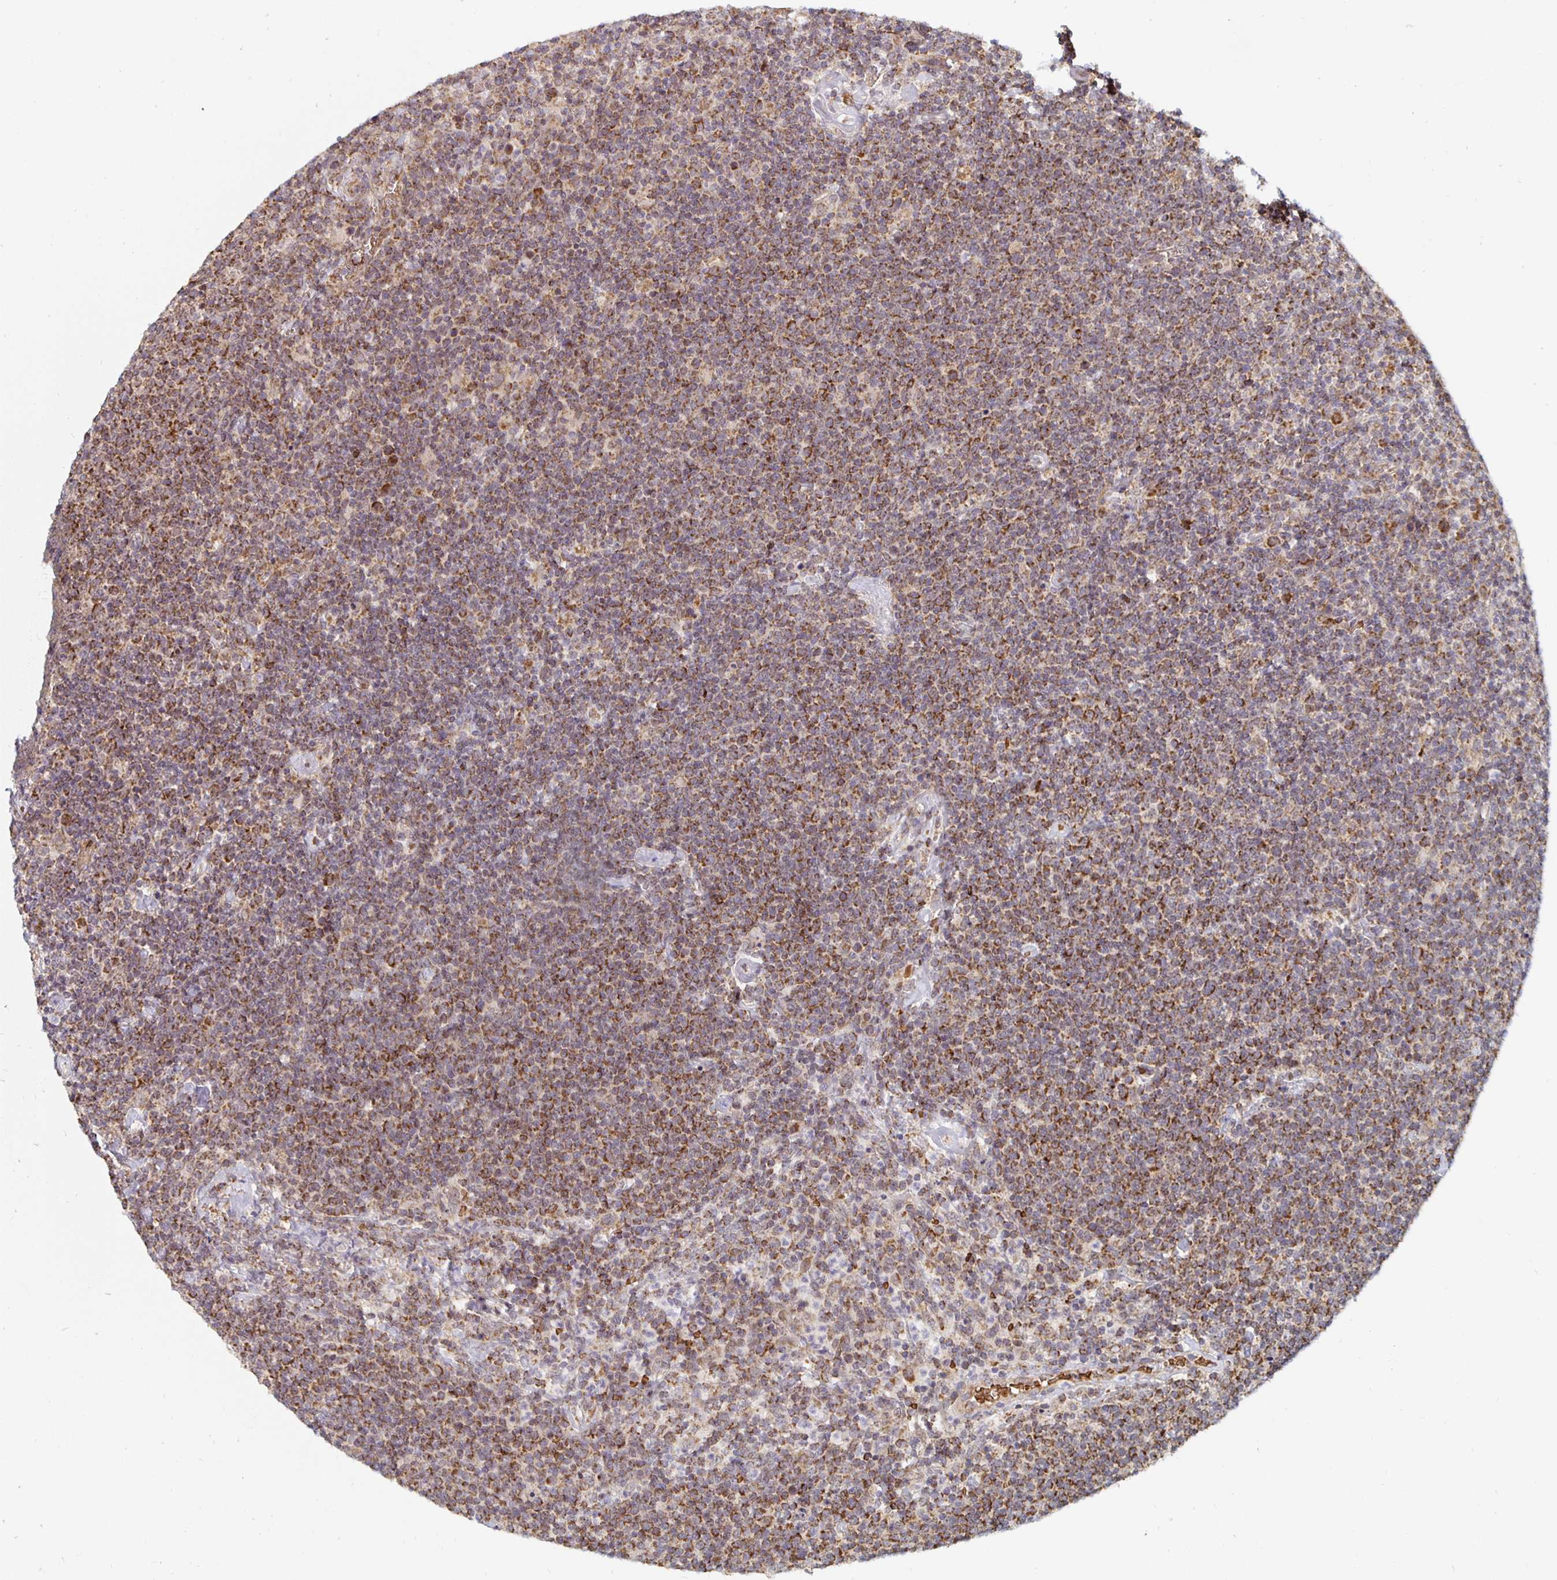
{"staining": {"intensity": "moderate", "quantity": ">75%", "location": "cytoplasmic/membranous"}, "tissue": "lymphoma", "cell_type": "Tumor cells", "image_type": "cancer", "snomed": [{"axis": "morphology", "description": "Malignant lymphoma, non-Hodgkin's type, High grade"}, {"axis": "topography", "description": "Lymph node"}], "caption": "Immunohistochemical staining of lymphoma reveals moderate cytoplasmic/membranous protein staining in about >75% of tumor cells.", "gene": "MRPL28", "patient": {"sex": "male", "age": 61}}